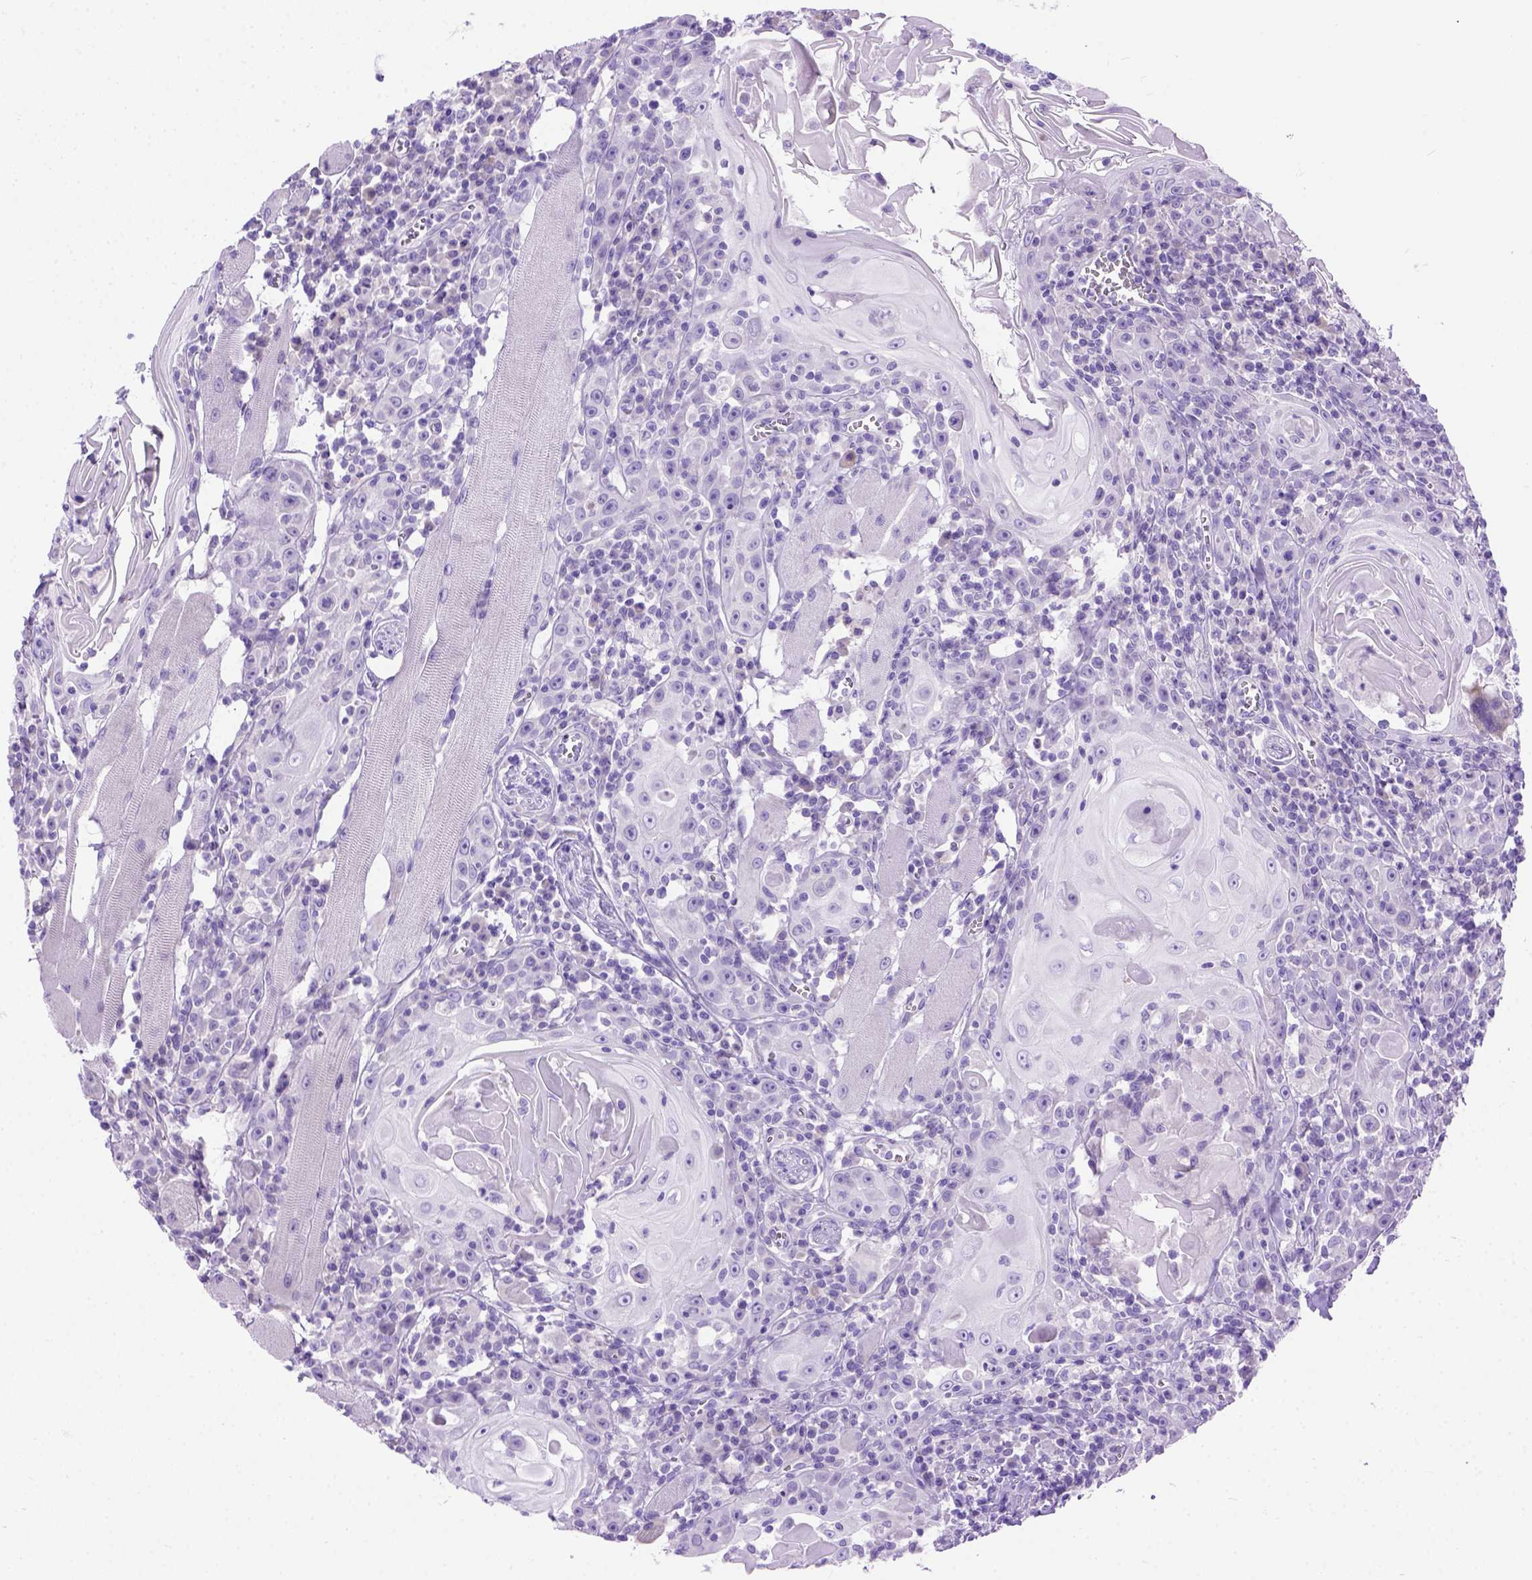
{"staining": {"intensity": "negative", "quantity": "none", "location": "none"}, "tissue": "head and neck cancer", "cell_type": "Tumor cells", "image_type": "cancer", "snomed": [{"axis": "morphology", "description": "Squamous cell carcinoma, NOS"}, {"axis": "topography", "description": "Head-Neck"}], "caption": "High power microscopy histopathology image of an IHC histopathology image of head and neck cancer, revealing no significant positivity in tumor cells. The staining was performed using DAB to visualize the protein expression in brown, while the nuclei were stained in blue with hematoxylin (Magnification: 20x).", "gene": "ODAD3", "patient": {"sex": "male", "age": 52}}